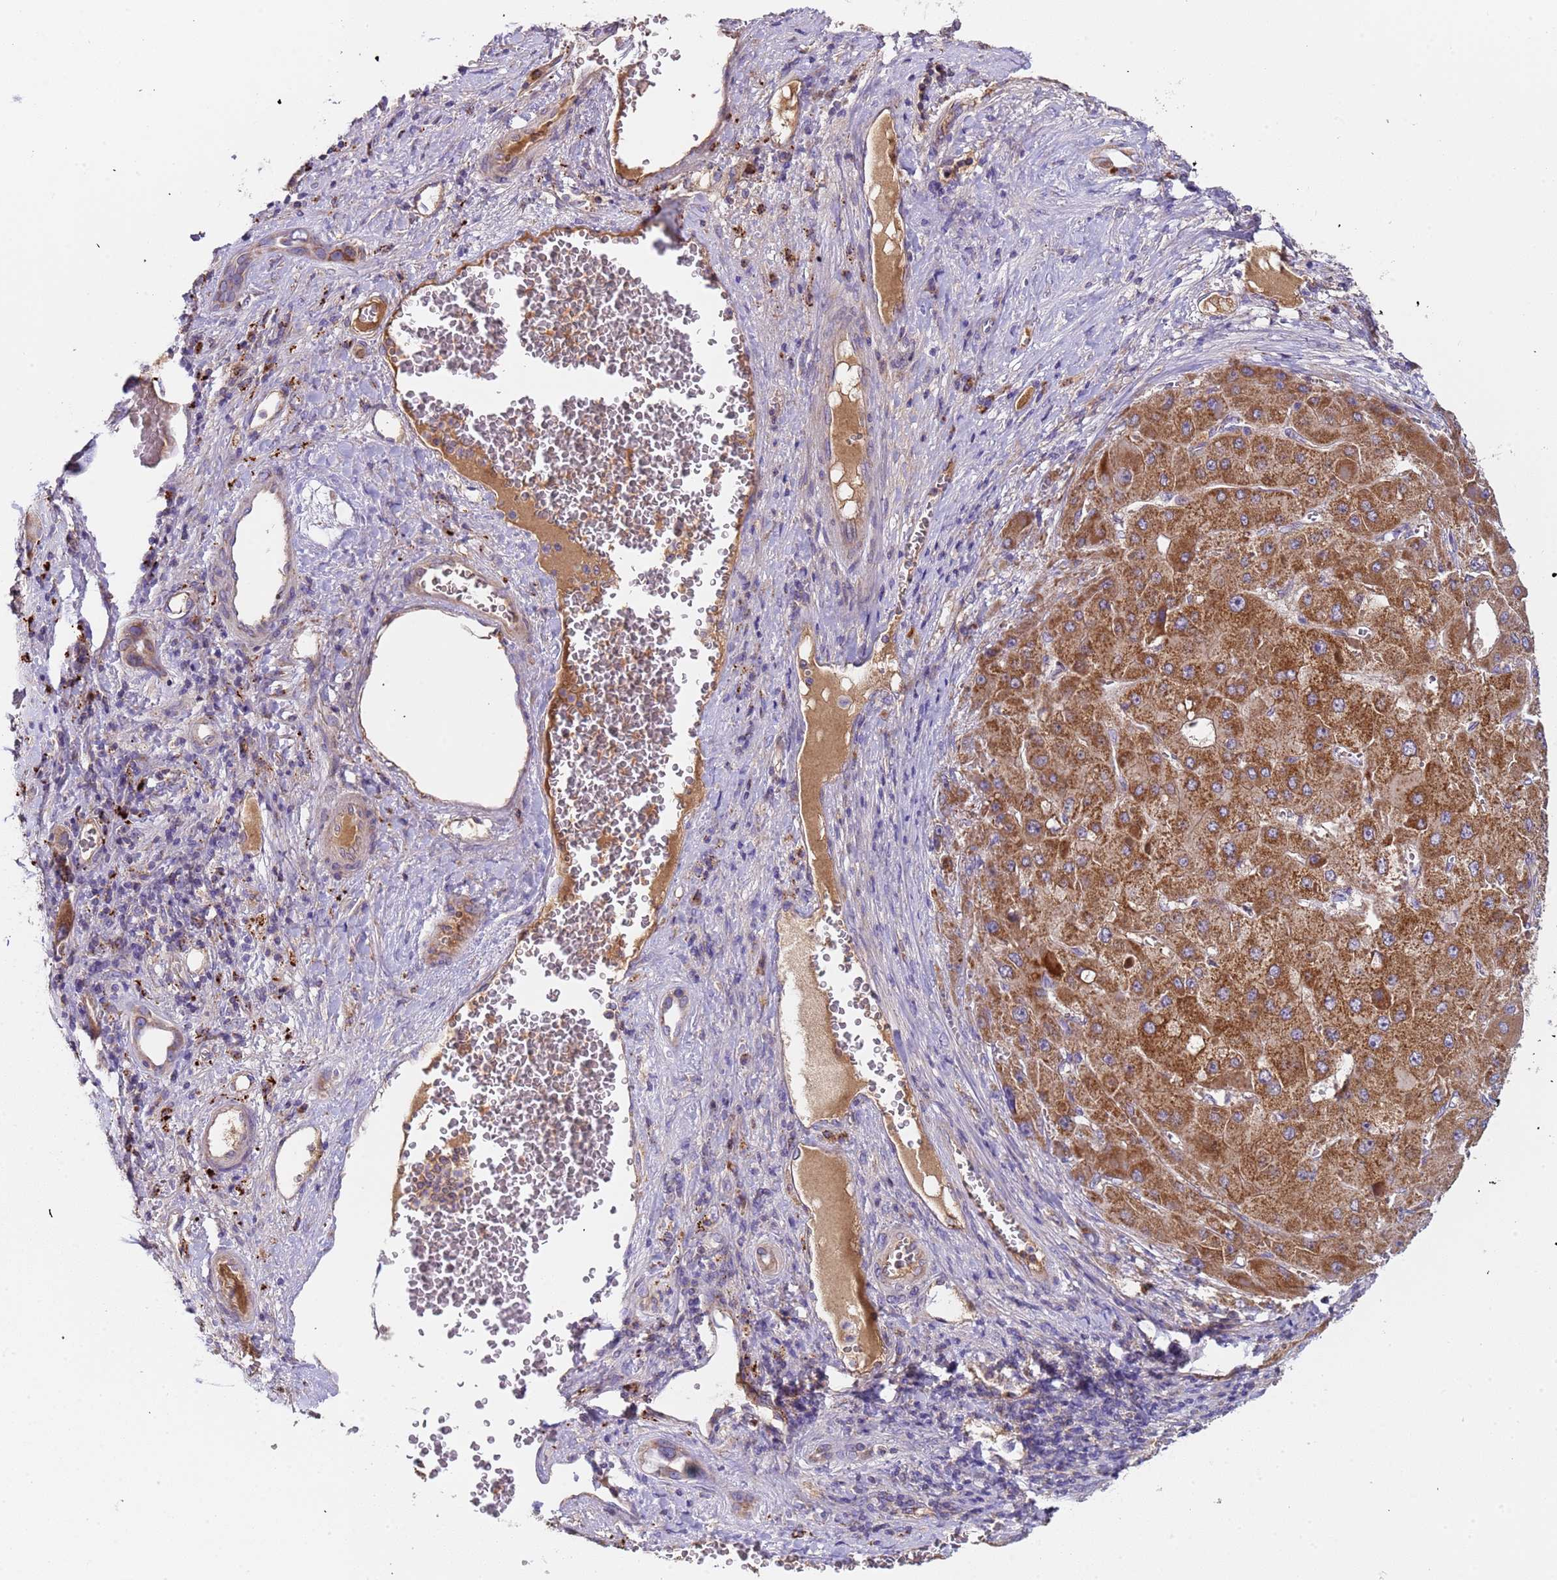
{"staining": {"intensity": "strong", "quantity": ">75%", "location": "cytoplasmic/membranous"}, "tissue": "liver cancer", "cell_type": "Tumor cells", "image_type": "cancer", "snomed": [{"axis": "morphology", "description": "Carcinoma, Hepatocellular, NOS"}, {"axis": "topography", "description": "Liver"}], "caption": "A brown stain shows strong cytoplasmic/membranous staining of a protein in human liver cancer tumor cells. The staining is performed using DAB (3,3'-diaminobenzidine) brown chromogen to label protein expression. The nuclei are counter-stained blue using hematoxylin.", "gene": "TMEM126A", "patient": {"sex": "female", "age": 73}}